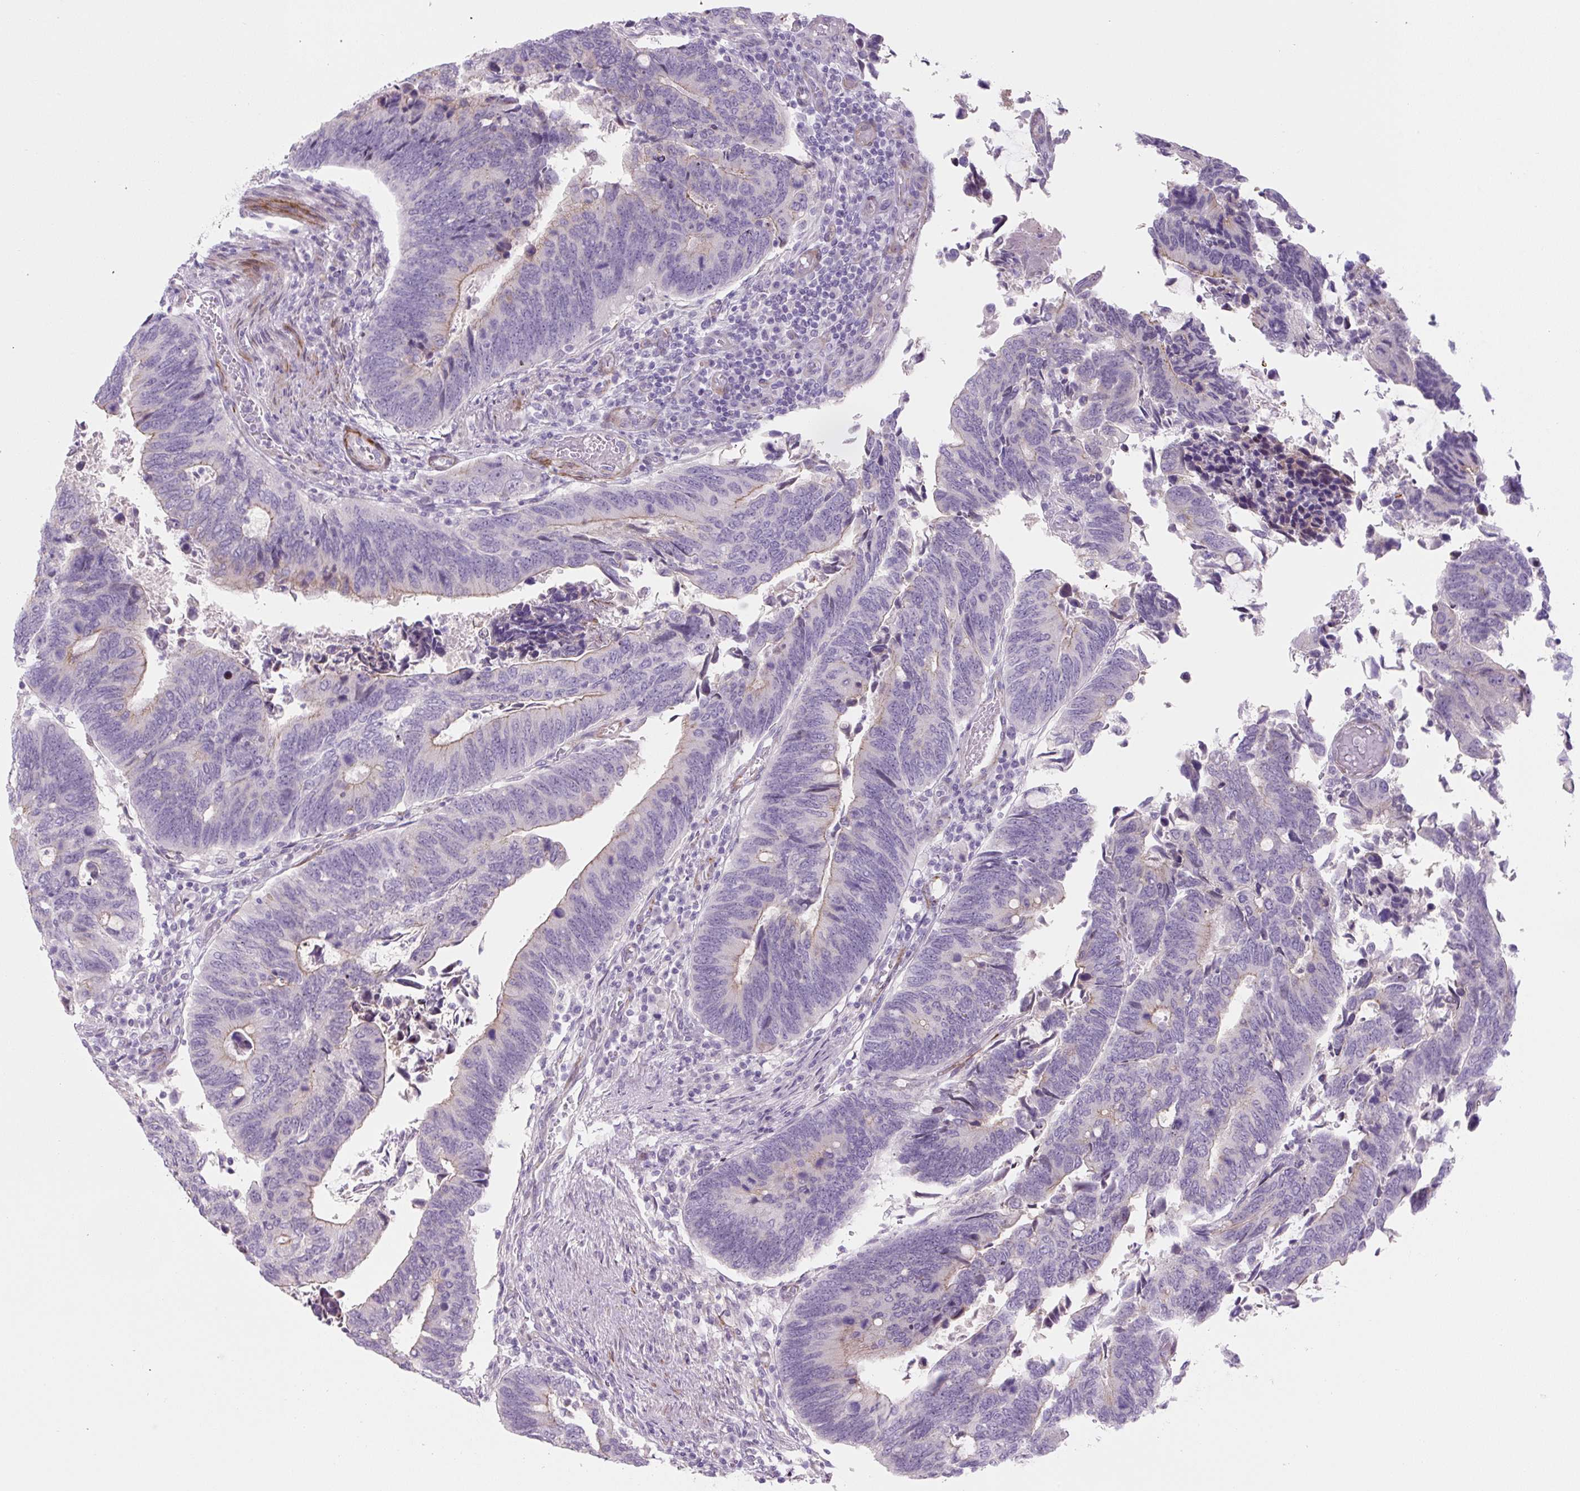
{"staining": {"intensity": "weak", "quantity": "25%-75%", "location": "cytoplasmic/membranous"}, "tissue": "colorectal cancer", "cell_type": "Tumor cells", "image_type": "cancer", "snomed": [{"axis": "morphology", "description": "Adenocarcinoma, NOS"}, {"axis": "topography", "description": "Colon"}], "caption": "Weak cytoplasmic/membranous staining is seen in about 25%-75% of tumor cells in colorectal cancer.", "gene": "PRM1", "patient": {"sex": "male", "age": 87}}